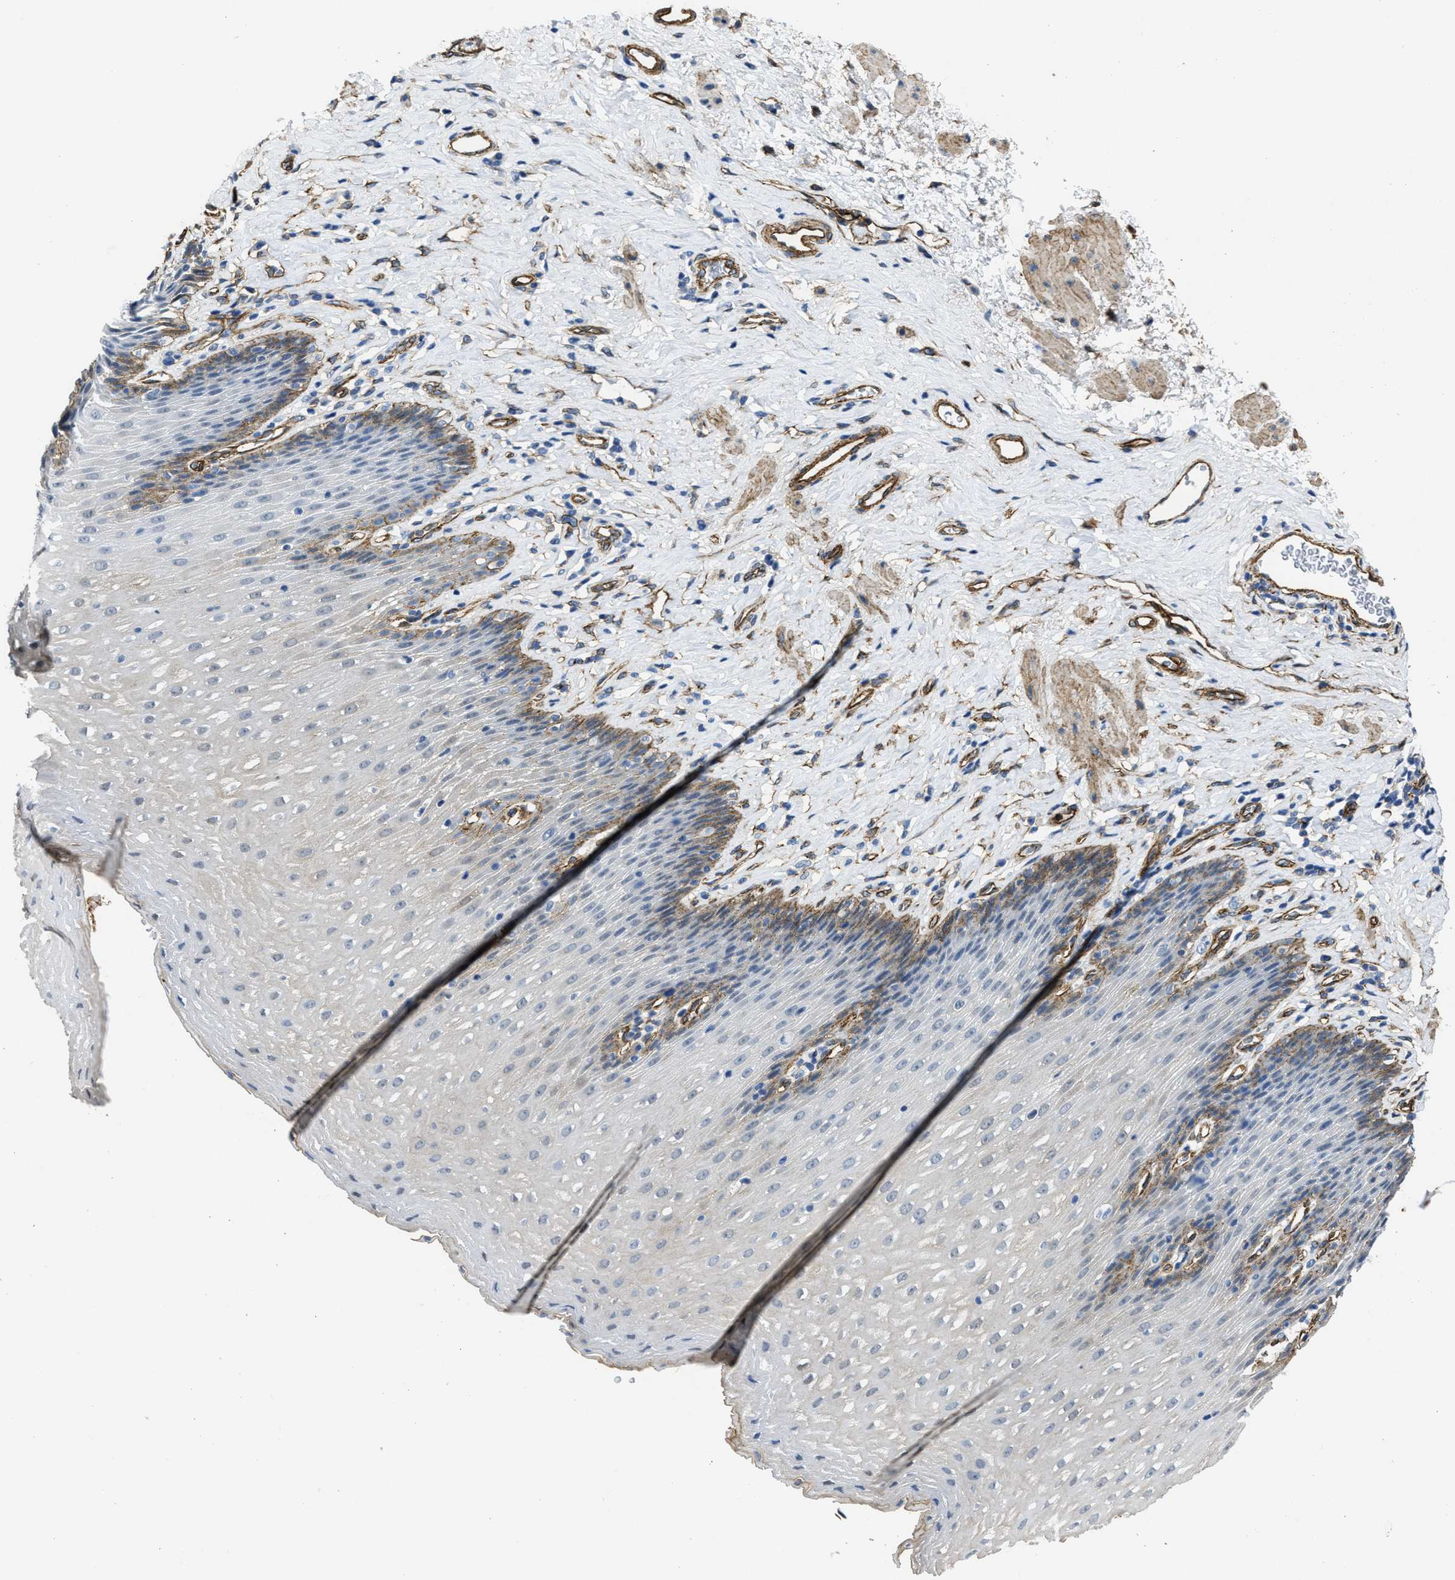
{"staining": {"intensity": "moderate", "quantity": "<25%", "location": "cytoplasmic/membranous"}, "tissue": "esophagus", "cell_type": "Squamous epithelial cells", "image_type": "normal", "snomed": [{"axis": "morphology", "description": "Normal tissue, NOS"}, {"axis": "topography", "description": "Esophagus"}], "caption": "High-magnification brightfield microscopy of normal esophagus stained with DAB (3,3'-diaminobenzidine) (brown) and counterstained with hematoxylin (blue). squamous epithelial cells exhibit moderate cytoplasmic/membranous positivity is appreciated in about<25% of cells. (IHC, brightfield microscopy, high magnification).", "gene": "NAB1", "patient": {"sex": "female", "age": 61}}